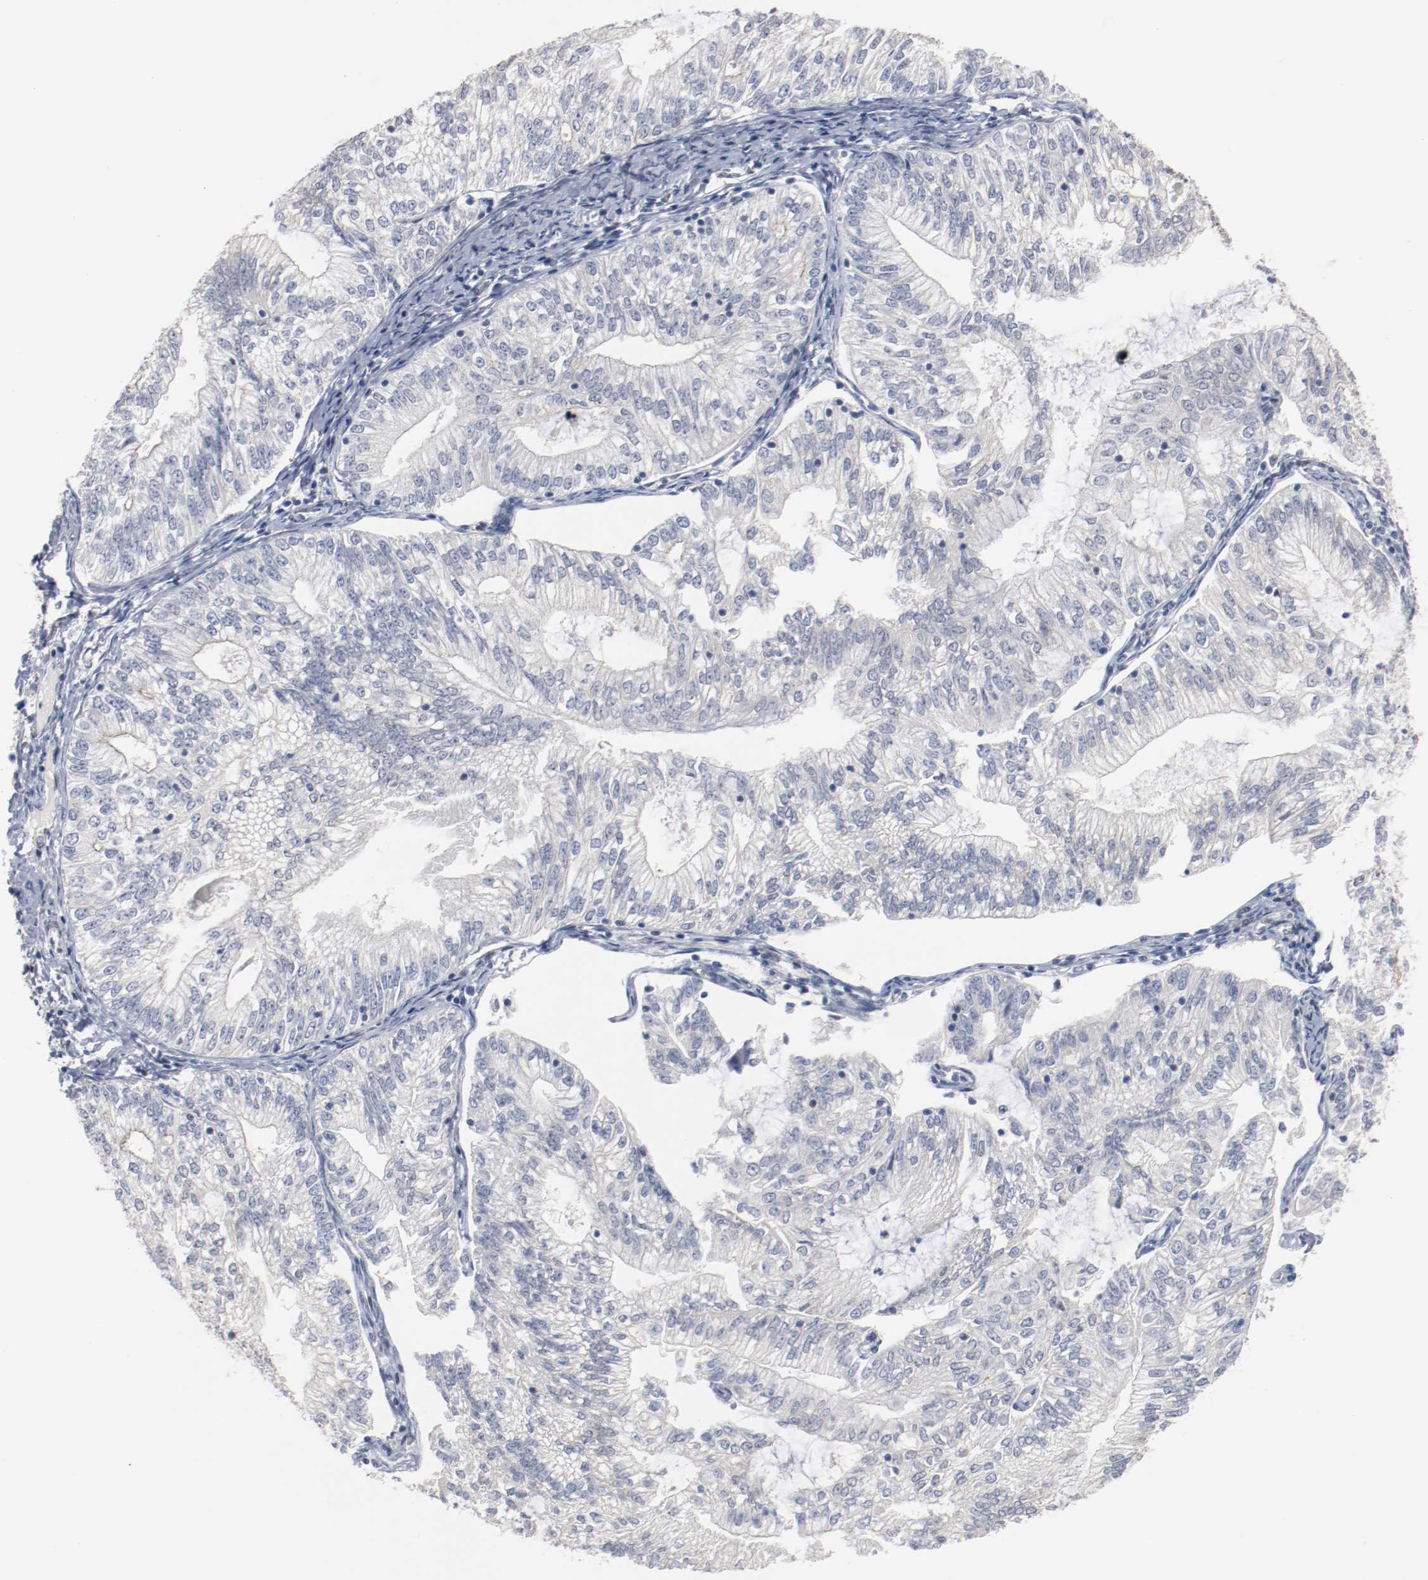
{"staining": {"intensity": "negative", "quantity": "none", "location": "none"}, "tissue": "endometrial cancer", "cell_type": "Tumor cells", "image_type": "cancer", "snomed": [{"axis": "morphology", "description": "Adenocarcinoma, NOS"}, {"axis": "topography", "description": "Endometrium"}], "caption": "Immunohistochemical staining of endometrial cancer shows no significant expression in tumor cells.", "gene": "ZEB2", "patient": {"sex": "female", "age": 69}}